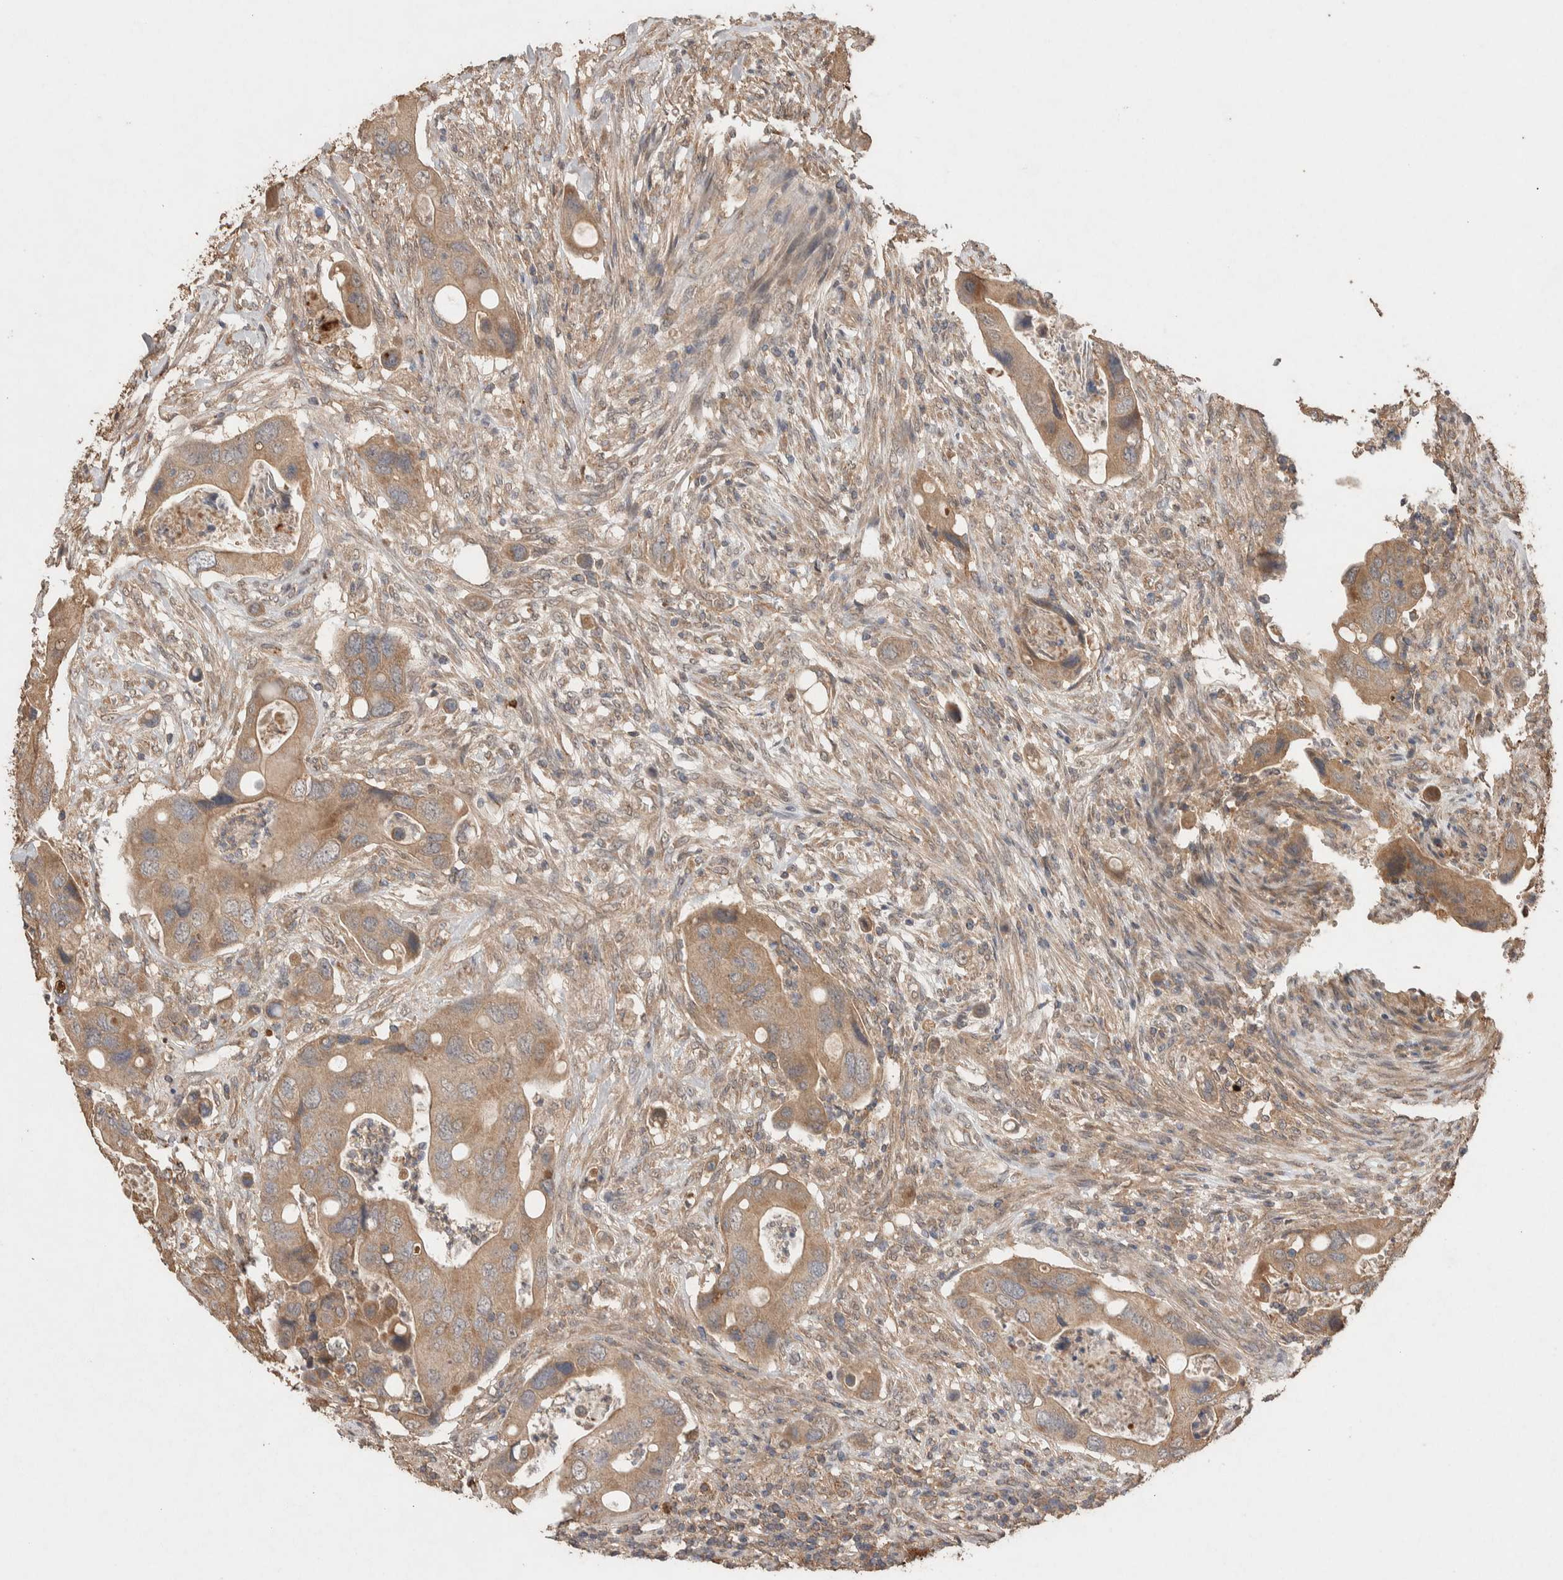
{"staining": {"intensity": "weak", "quantity": ">75%", "location": "cytoplasmic/membranous"}, "tissue": "colorectal cancer", "cell_type": "Tumor cells", "image_type": "cancer", "snomed": [{"axis": "morphology", "description": "Adenocarcinoma, NOS"}, {"axis": "topography", "description": "Rectum"}], "caption": "Colorectal adenocarcinoma stained for a protein (brown) exhibits weak cytoplasmic/membranous positive staining in approximately >75% of tumor cells.", "gene": "KCNJ5", "patient": {"sex": "female", "age": 57}}